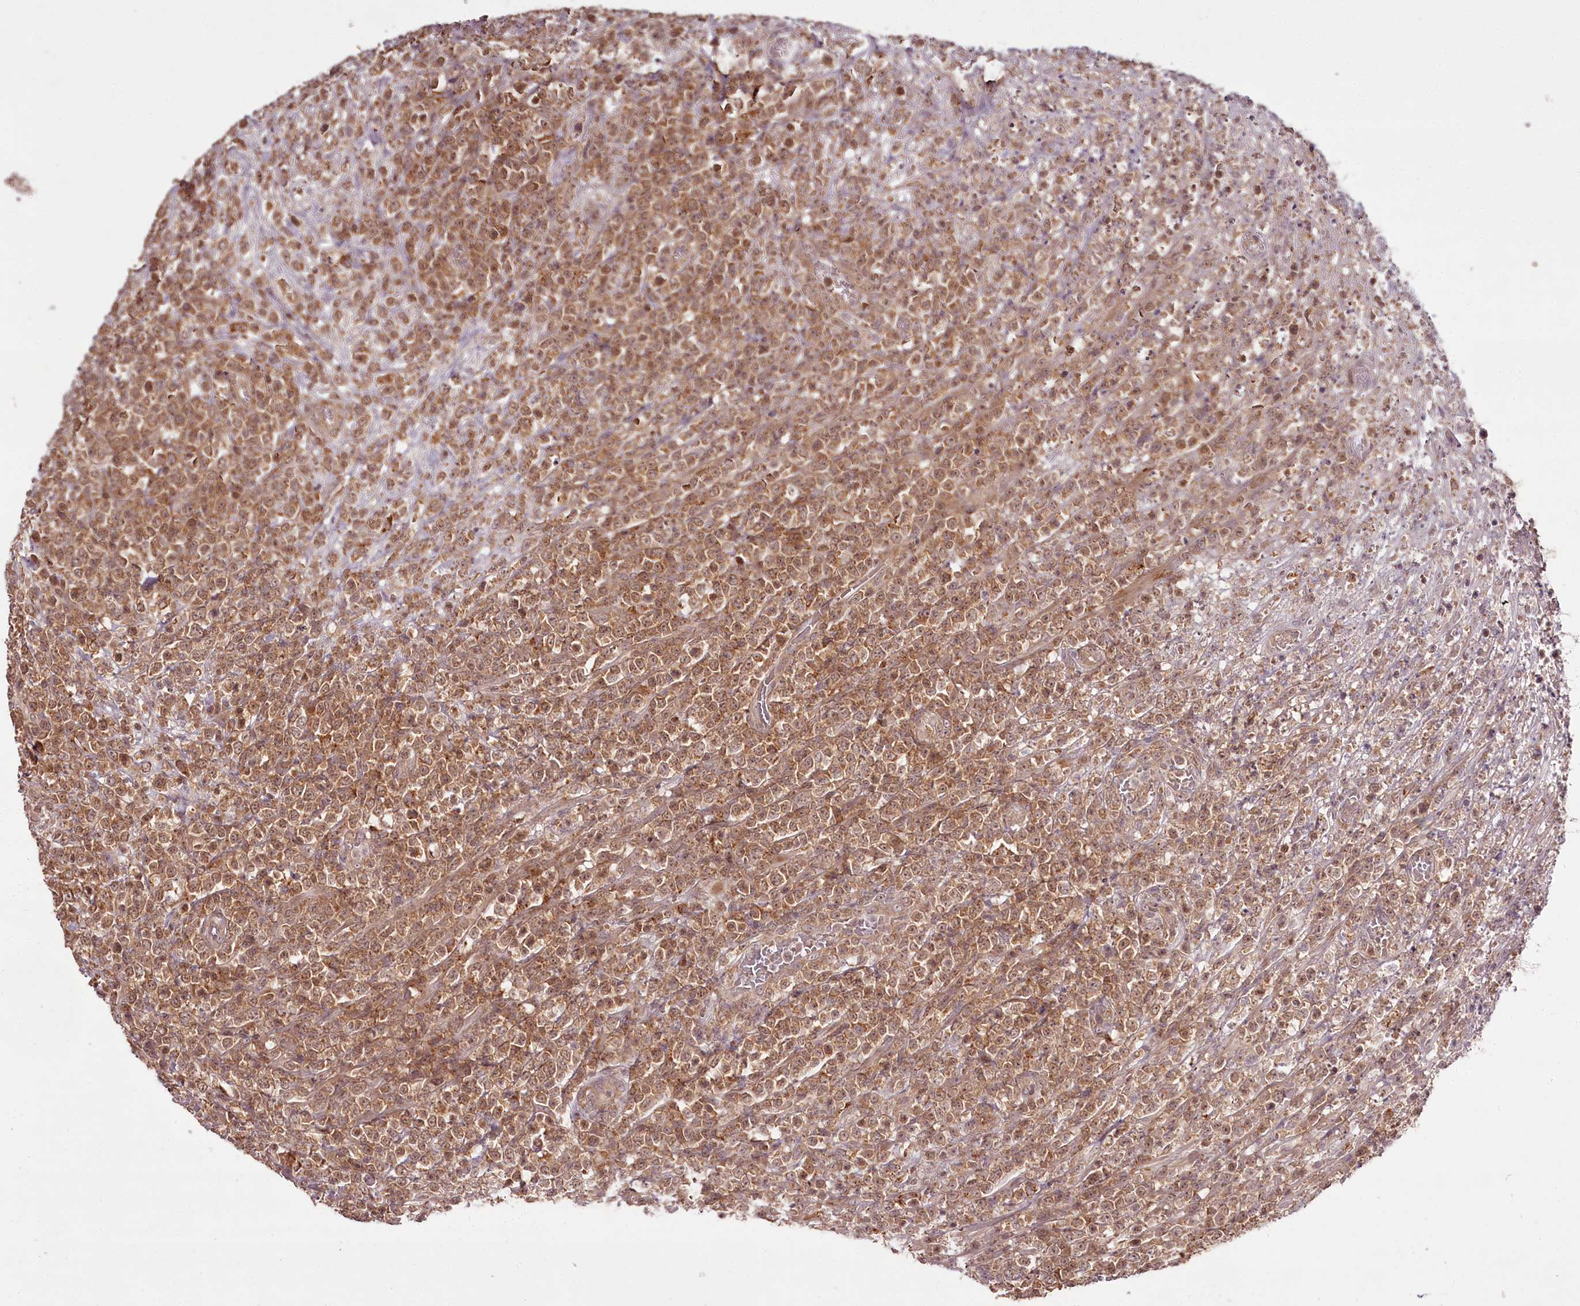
{"staining": {"intensity": "moderate", "quantity": ">75%", "location": "cytoplasmic/membranous,nuclear"}, "tissue": "lymphoma", "cell_type": "Tumor cells", "image_type": "cancer", "snomed": [{"axis": "morphology", "description": "Malignant lymphoma, non-Hodgkin's type, High grade"}, {"axis": "topography", "description": "Colon"}], "caption": "Moderate cytoplasmic/membranous and nuclear protein staining is appreciated in about >75% of tumor cells in malignant lymphoma, non-Hodgkin's type (high-grade).", "gene": "PCBP2", "patient": {"sex": "female", "age": 53}}